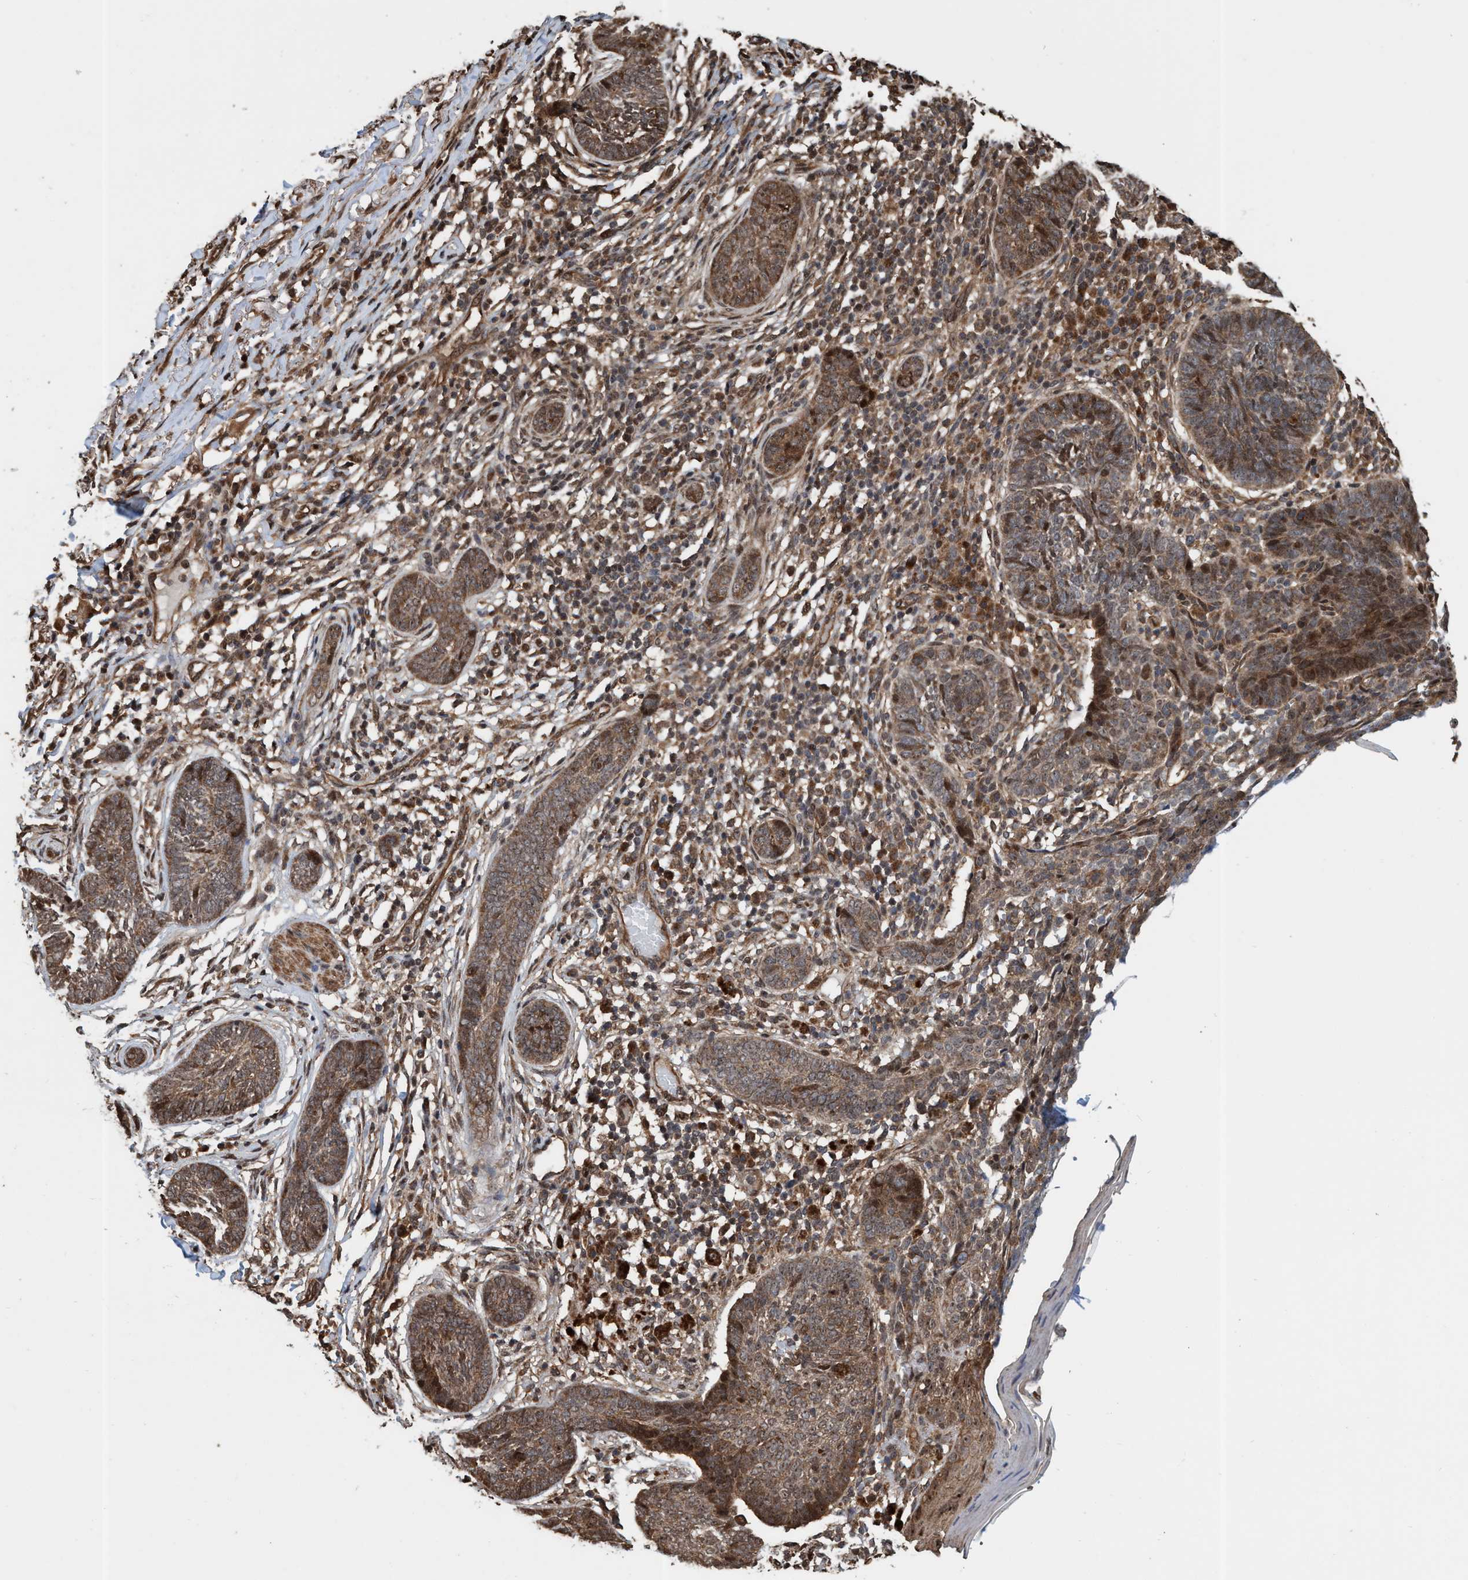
{"staining": {"intensity": "moderate", "quantity": ">75%", "location": "cytoplasmic/membranous,nuclear"}, "tissue": "skin cancer", "cell_type": "Tumor cells", "image_type": "cancer", "snomed": [{"axis": "morphology", "description": "Normal tissue, NOS"}, {"axis": "morphology", "description": "Basal cell carcinoma"}, {"axis": "topography", "description": "Skin"}], "caption": "This is a photomicrograph of immunohistochemistry staining of skin cancer (basal cell carcinoma), which shows moderate expression in the cytoplasmic/membranous and nuclear of tumor cells.", "gene": "TRPC7", "patient": {"sex": "male", "age": 87}}